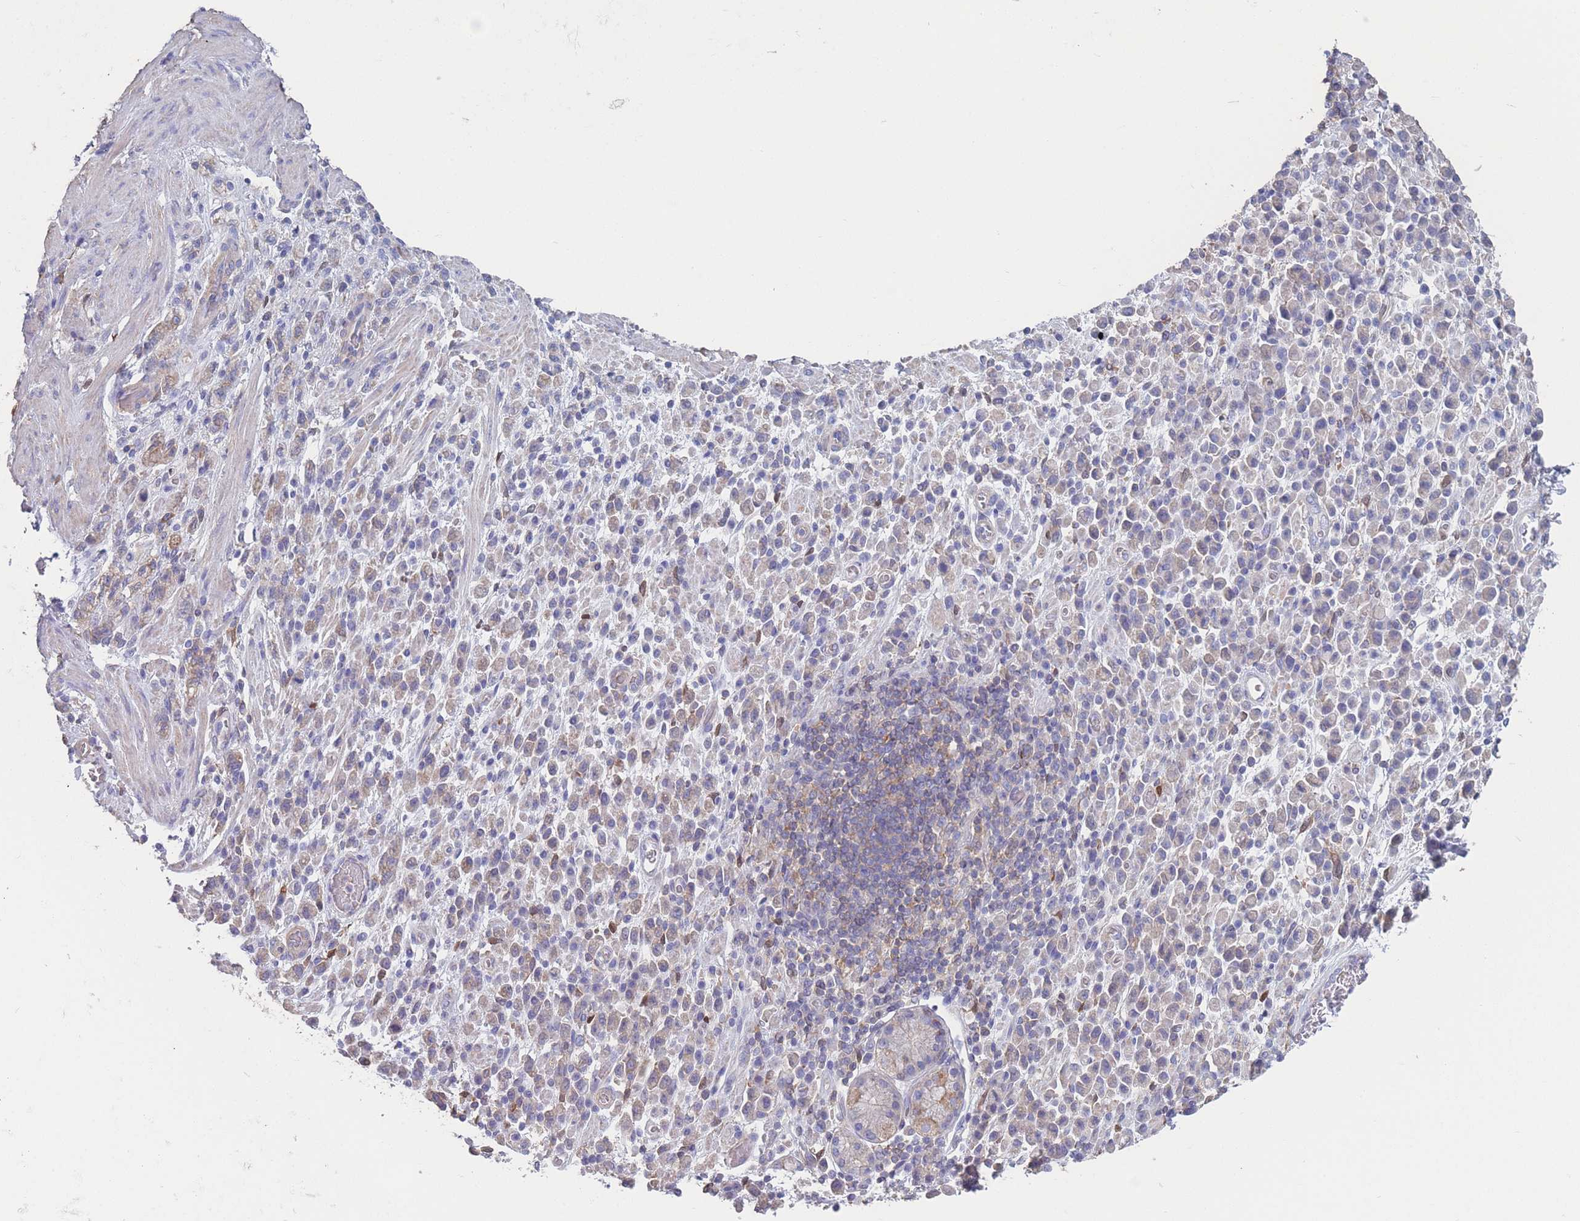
{"staining": {"intensity": "negative", "quantity": "none", "location": "none"}, "tissue": "stomach cancer", "cell_type": "Tumor cells", "image_type": "cancer", "snomed": [{"axis": "morphology", "description": "Adenocarcinoma, NOS"}, {"axis": "topography", "description": "Stomach"}], "caption": "Tumor cells show no significant positivity in adenocarcinoma (stomach).", "gene": "ADH1A", "patient": {"sex": "male", "age": 77}}